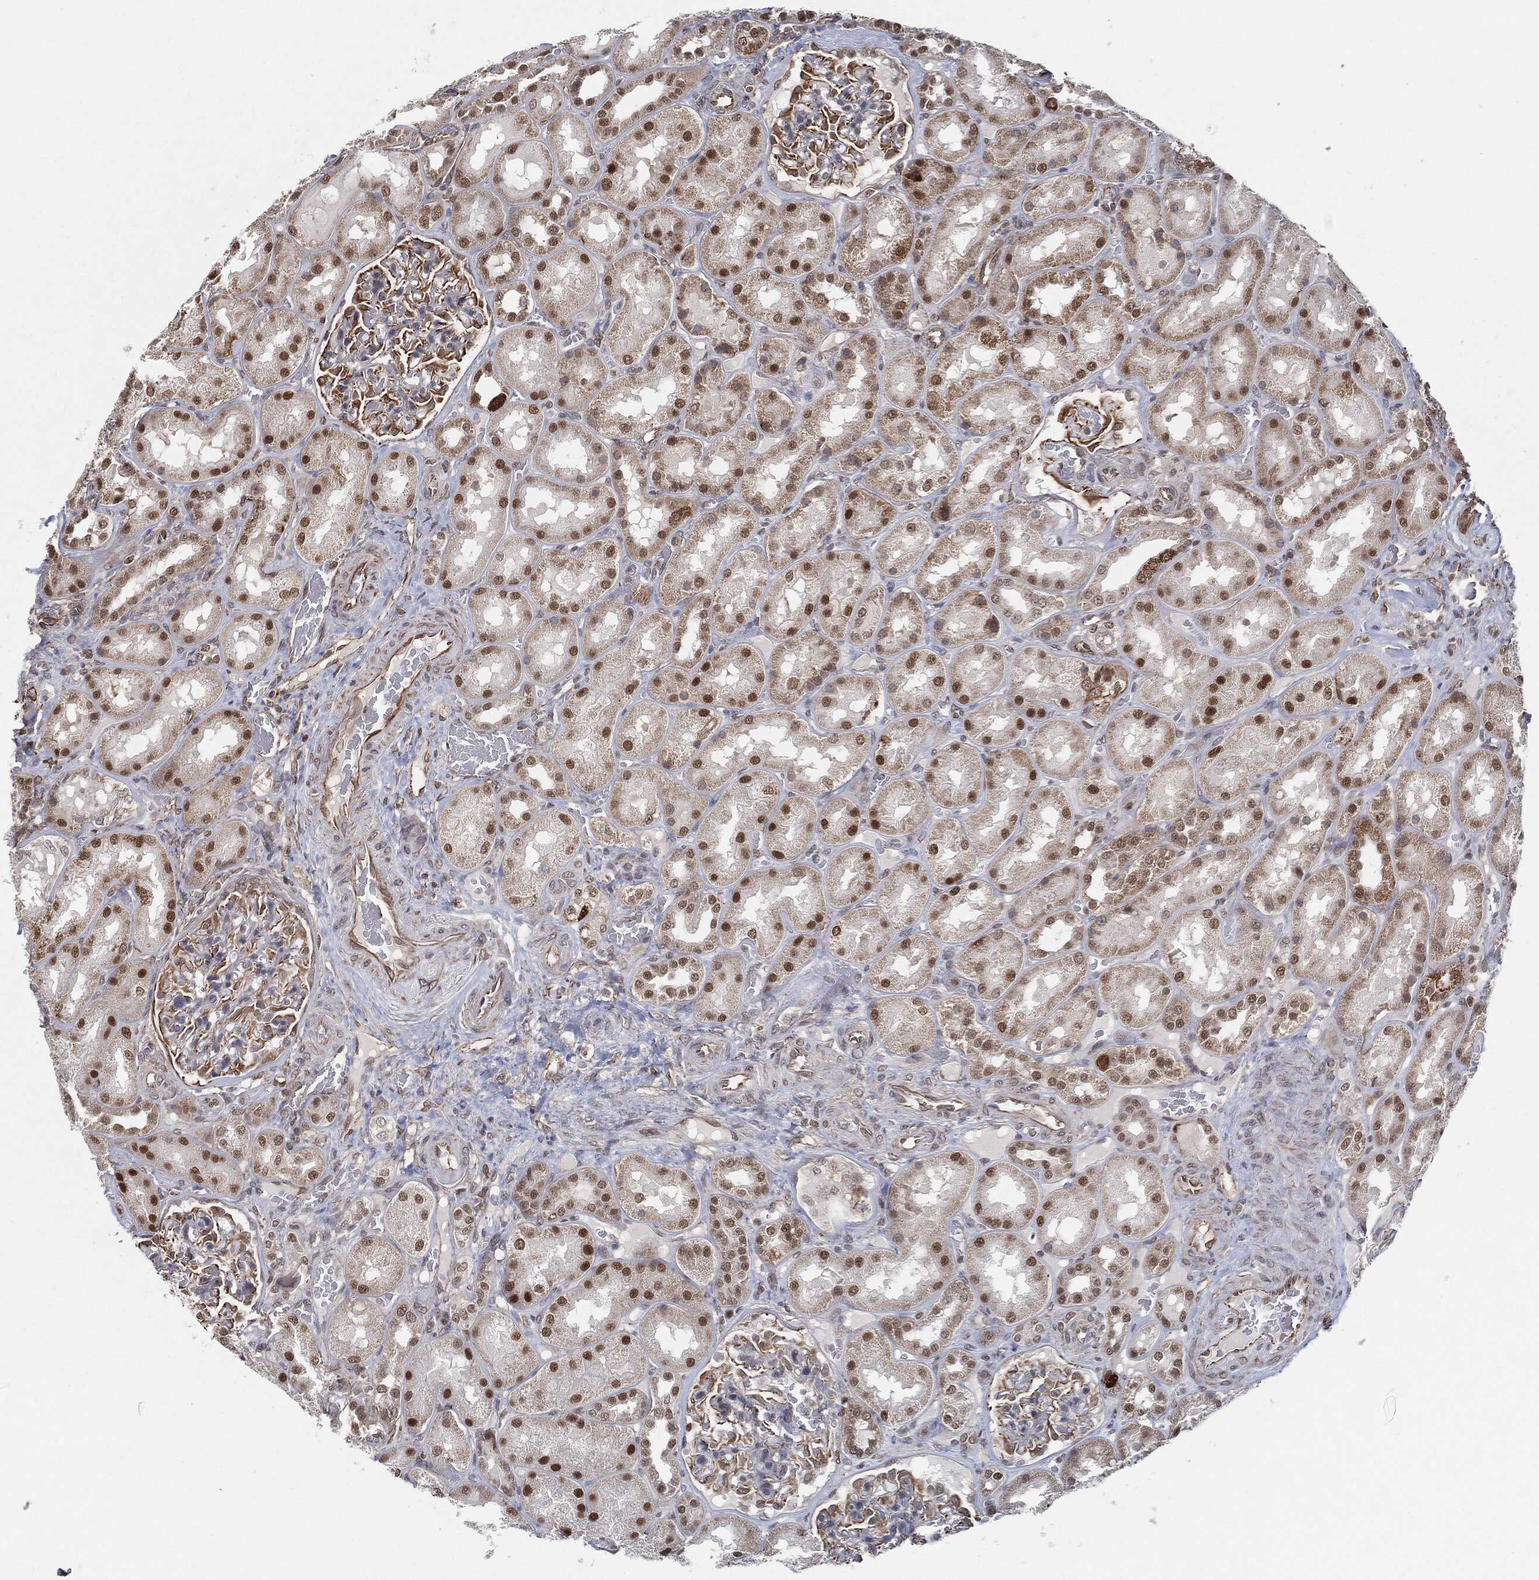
{"staining": {"intensity": "strong", "quantity": "<25%", "location": "cytoplasmic/membranous"}, "tissue": "kidney", "cell_type": "Cells in glomeruli", "image_type": "normal", "snomed": [{"axis": "morphology", "description": "Normal tissue, NOS"}, {"axis": "topography", "description": "Kidney"}], "caption": "IHC staining of unremarkable kidney, which reveals medium levels of strong cytoplasmic/membranous positivity in about <25% of cells in glomeruli indicating strong cytoplasmic/membranous protein positivity. The staining was performed using DAB (brown) for protein detection and nuclei were counterstained in hematoxylin (blue).", "gene": "TP53RK", "patient": {"sex": "male", "age": 73}}